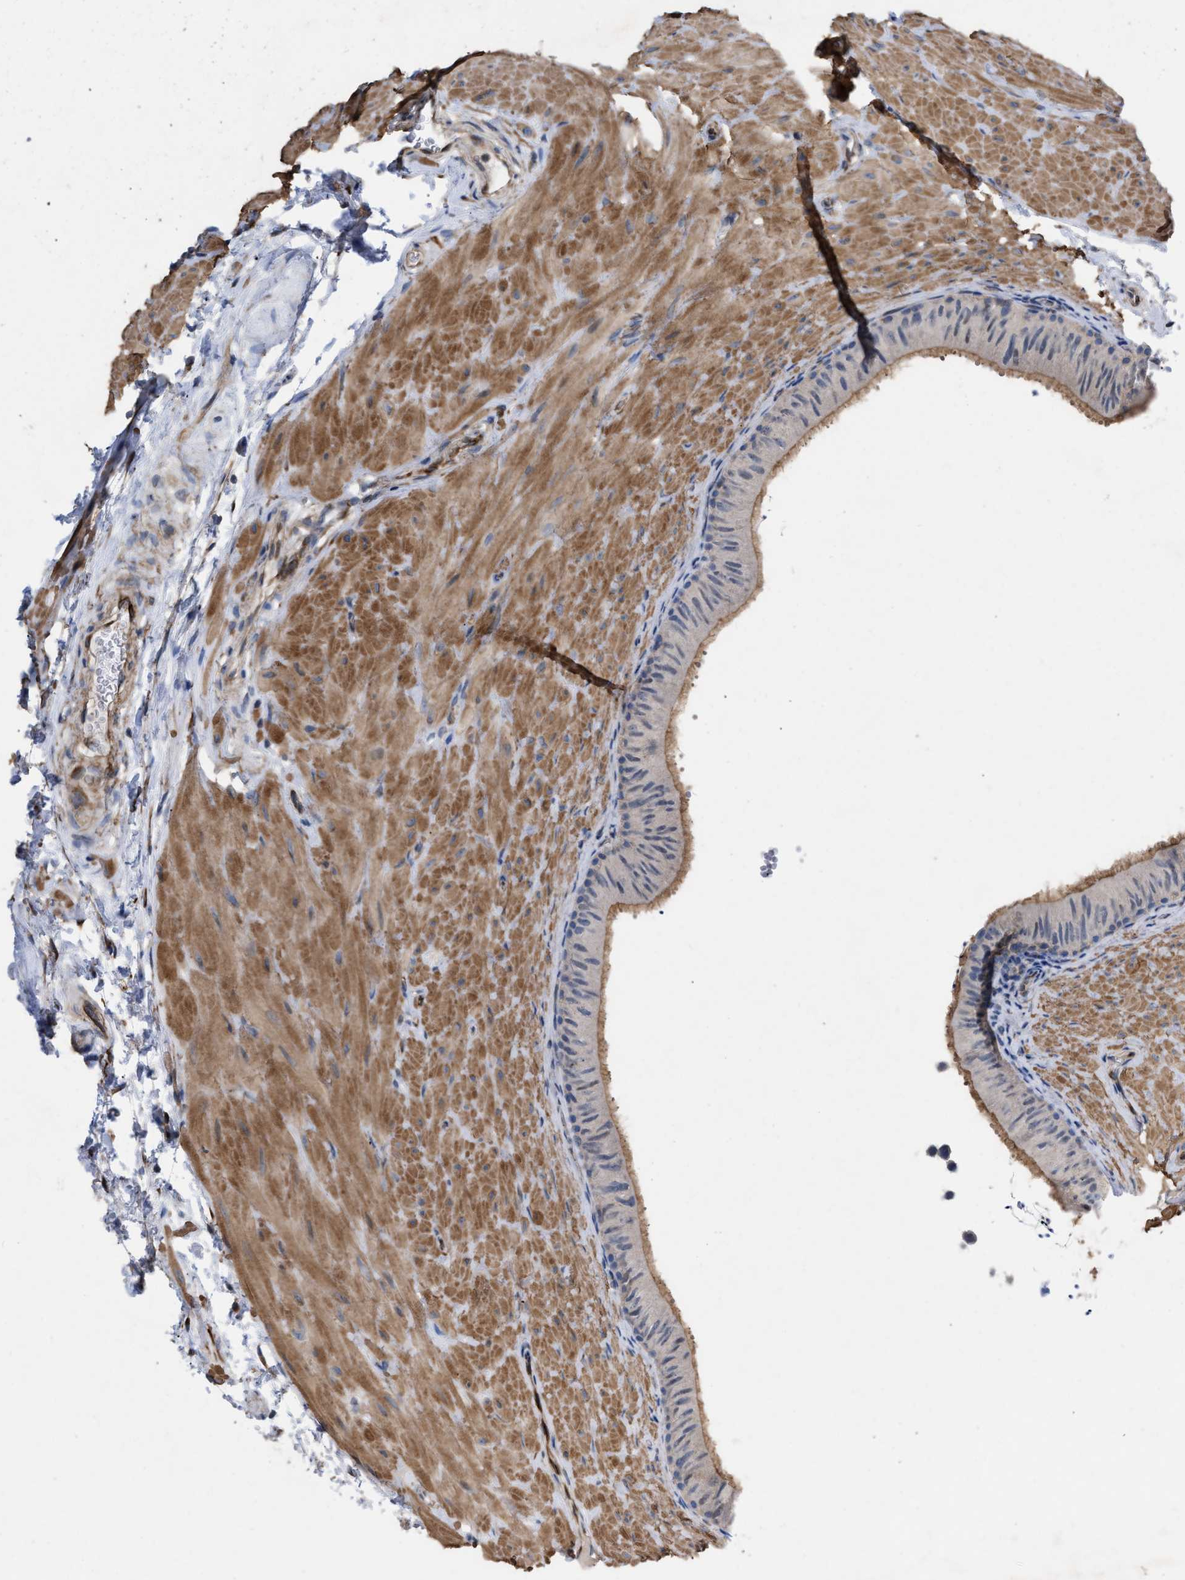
{"staining": {"intensity": "moderate", "quantity": "<25%", "location": "cytoplasmic/membranous"}, "tissue": "epididymis", "cell_type": "Glandular cells", "image_type": "normal", "snomed": [{"axis": "morphology", "description": "Normal tissue, NOS"}, {"axis": "topography", "description": "Epididymis"}], "caption": "This is an image of immunohistochemistry (IHC) staining of benign epididymis, which shows moderate staining in the cytoplasmic/membranous of glandular cells.", "gene": "TMEM131", "patient": {"sex": "male", "age": 34}}